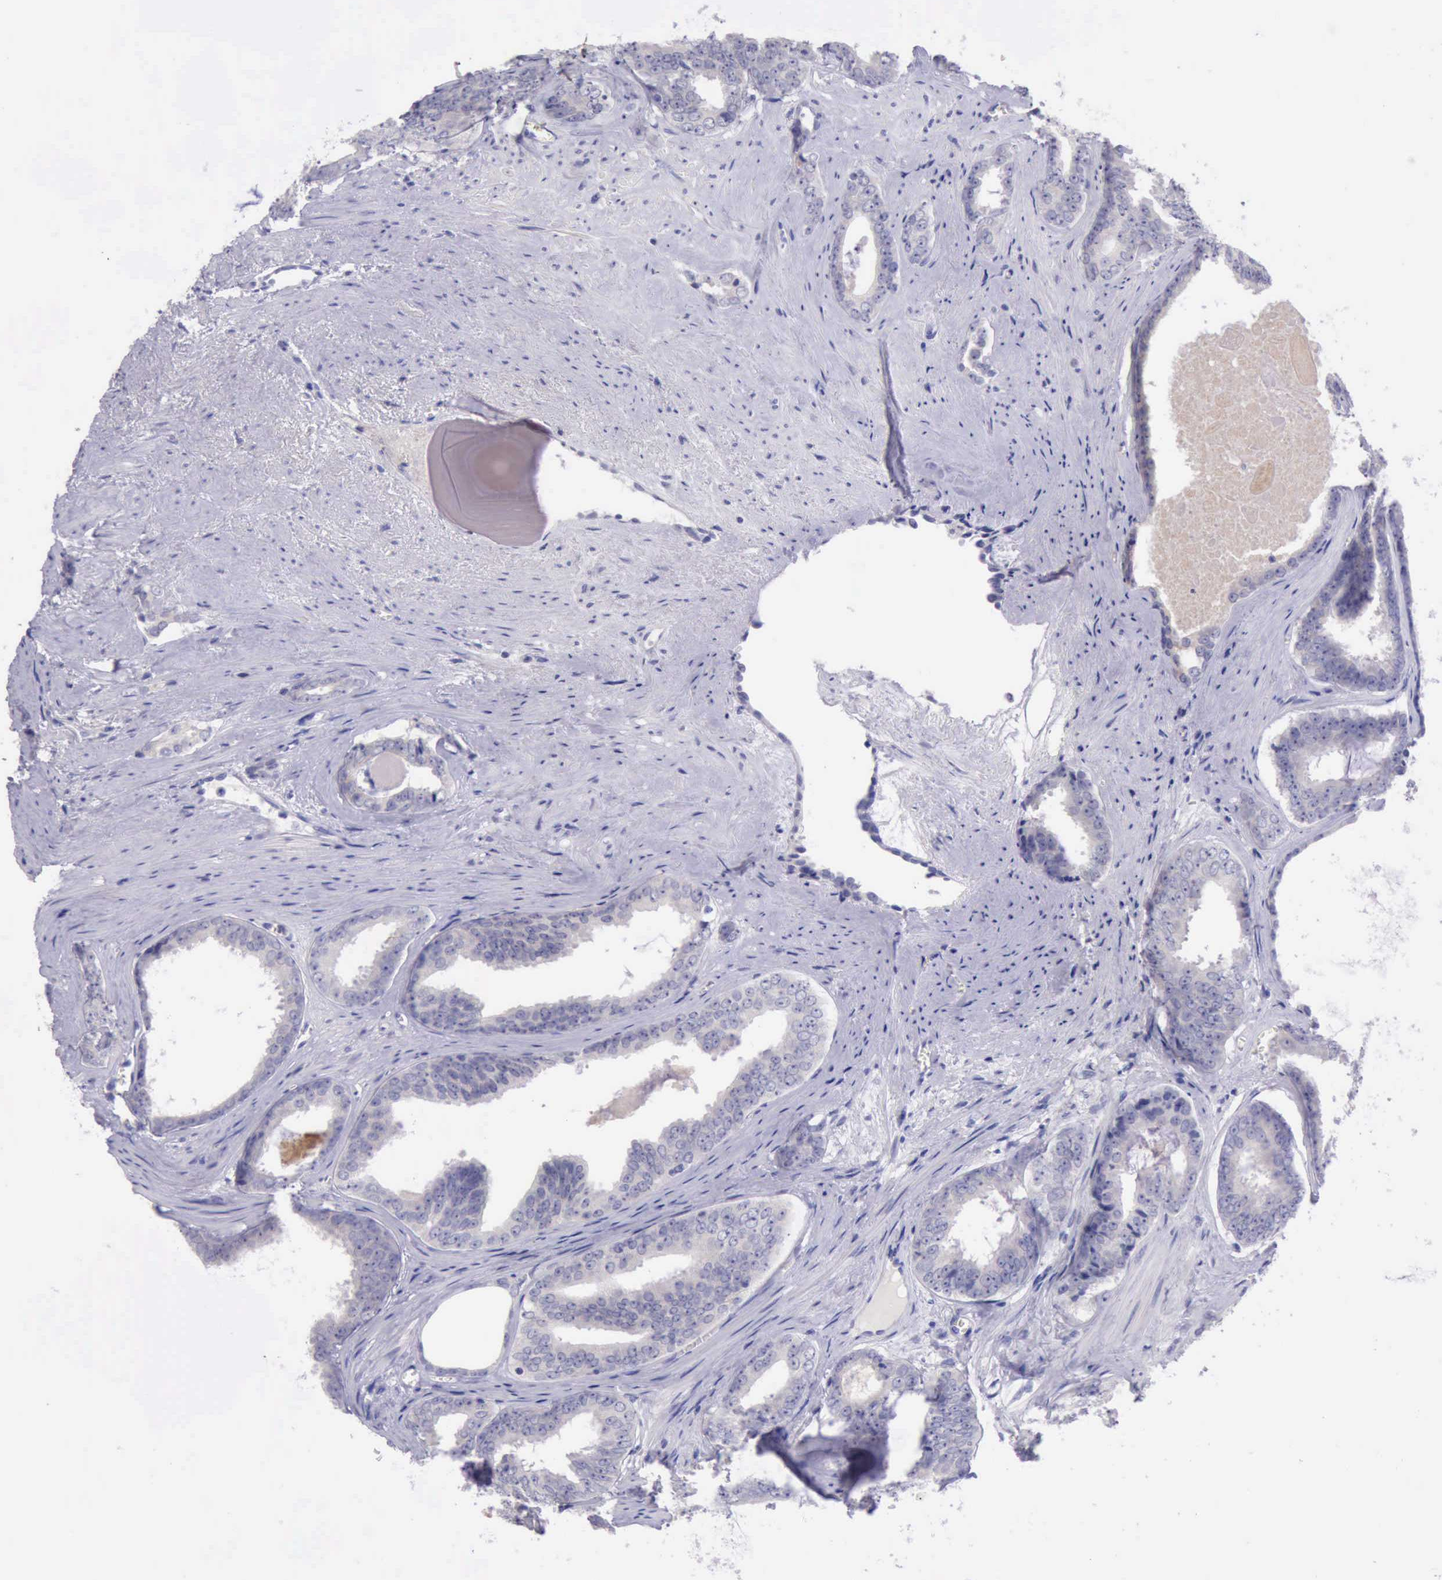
{"staining": {"intensity": "negative", "quantity": "none", "location": "none"}, "tissue": "prostate cancer", "cell_type": "Tumor cells", "image_type": "cancer", "snomed": [{"axis": "morphology", "description": "Adenocarcinoma, Medium grade"}, {"axis": "topography", "description": "Prostate"}], "caption": "Photomicrograph shows no significant protein staining in tumor cells of prostate cancer.", "gene": "LRFN5", "patient": {"sex": "male", "age": 79}}